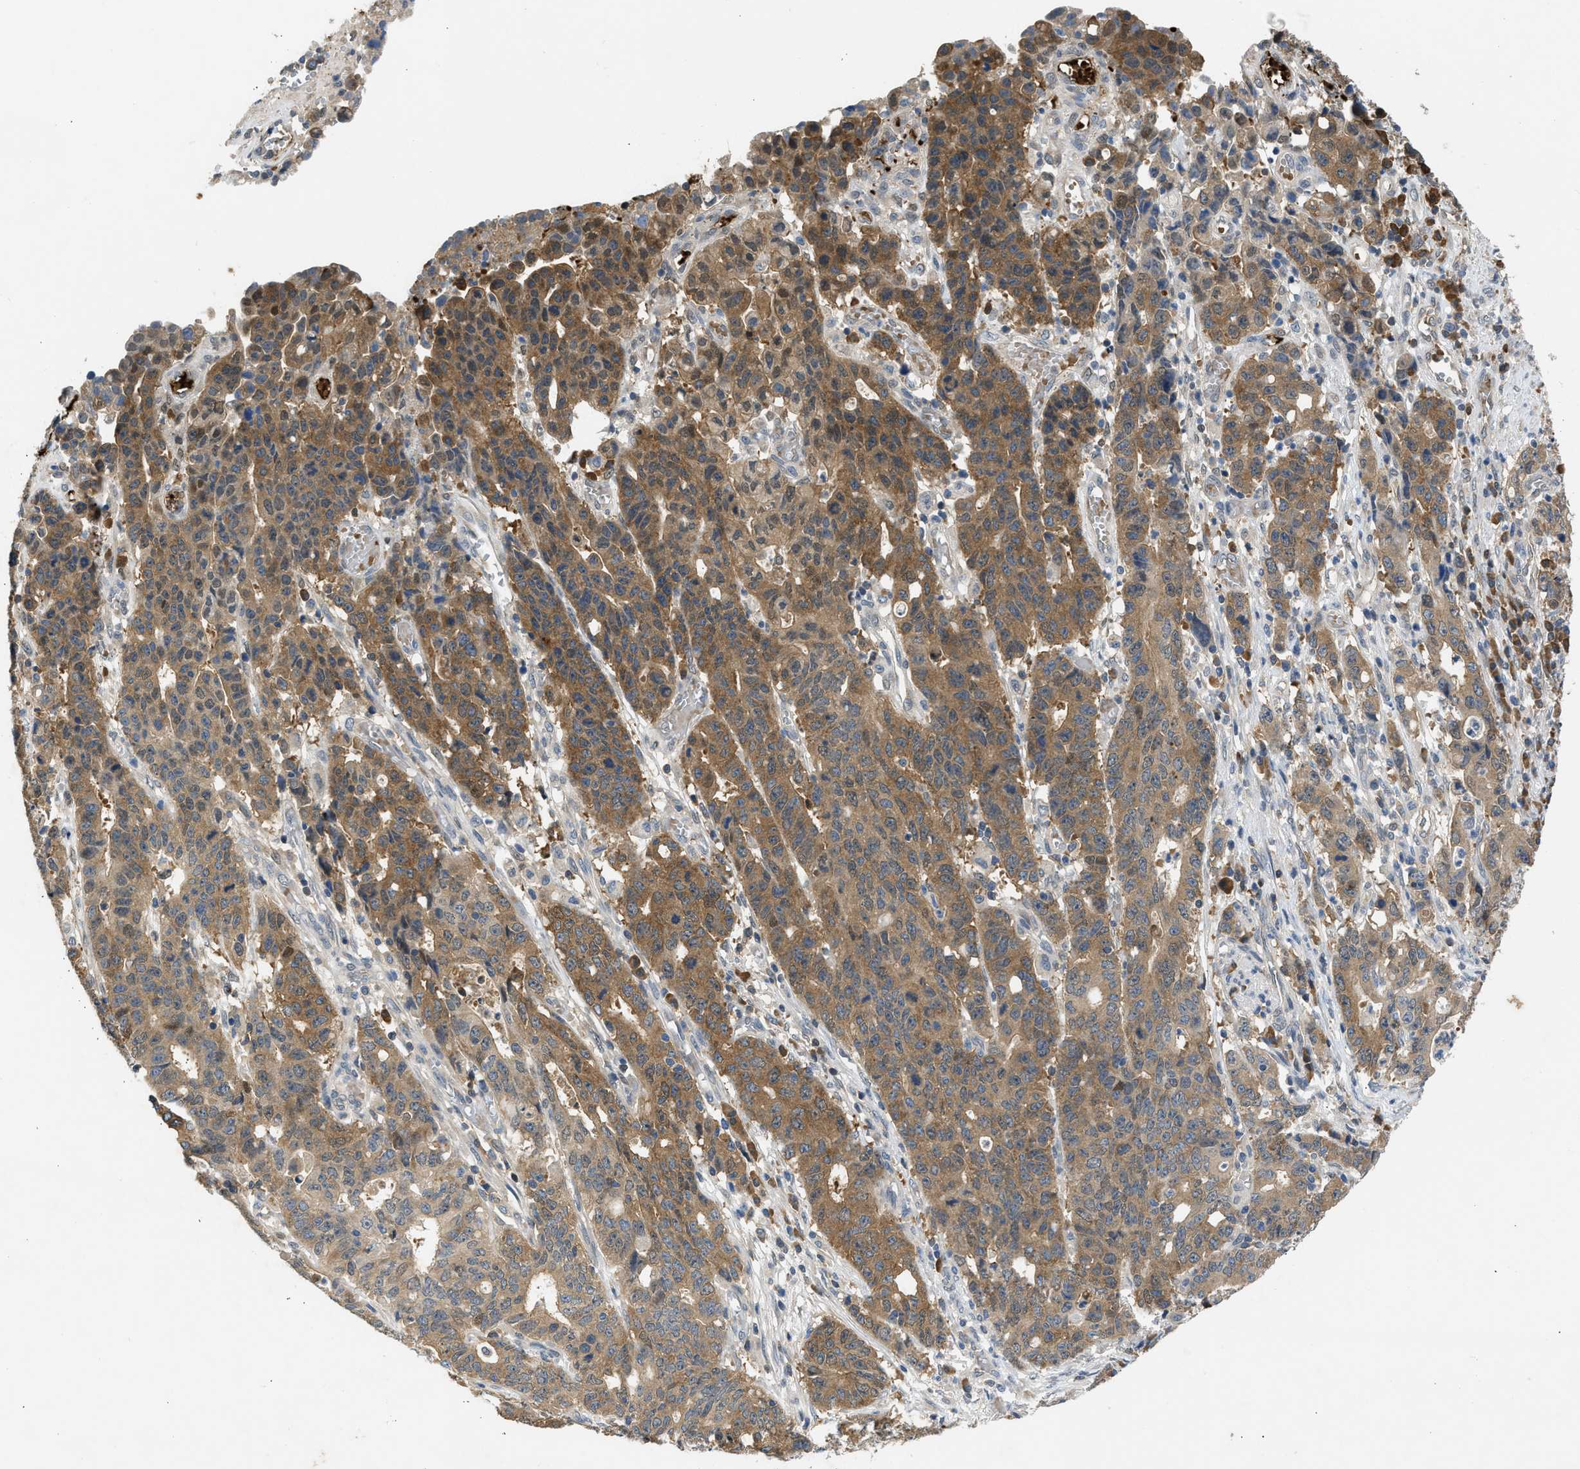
{"staining": {"intensity": "moderate", "quantity": ">75%", "location": "cytoplasmic/membranous"}, "tissue": "stomach cancer", "cell_type": "Tumor cells", "image_type": "cancer", "snomed": [{"axis": "morphology", "description": "Adenocarcinoma, NOS"}, {"axis": "topography", "description": "Stomach, upper"}], "caption": "High-magnification brightfield microscopy of adenocarcinoma (stomach) stained with DAB (3,3'-diaminobenzidine) (brown) and counterstained with hematoxylin (blue). tumor cells exhibit moderate cytoplasmic/membranous staining is appreciated in about>75% of cells. (DAB (3,3'-diaminobenzidine) = brown stain, brightfield microscopy at high magnification).", "gene": "MAPK7", "patient": {"sex": "male", "age": 69}}